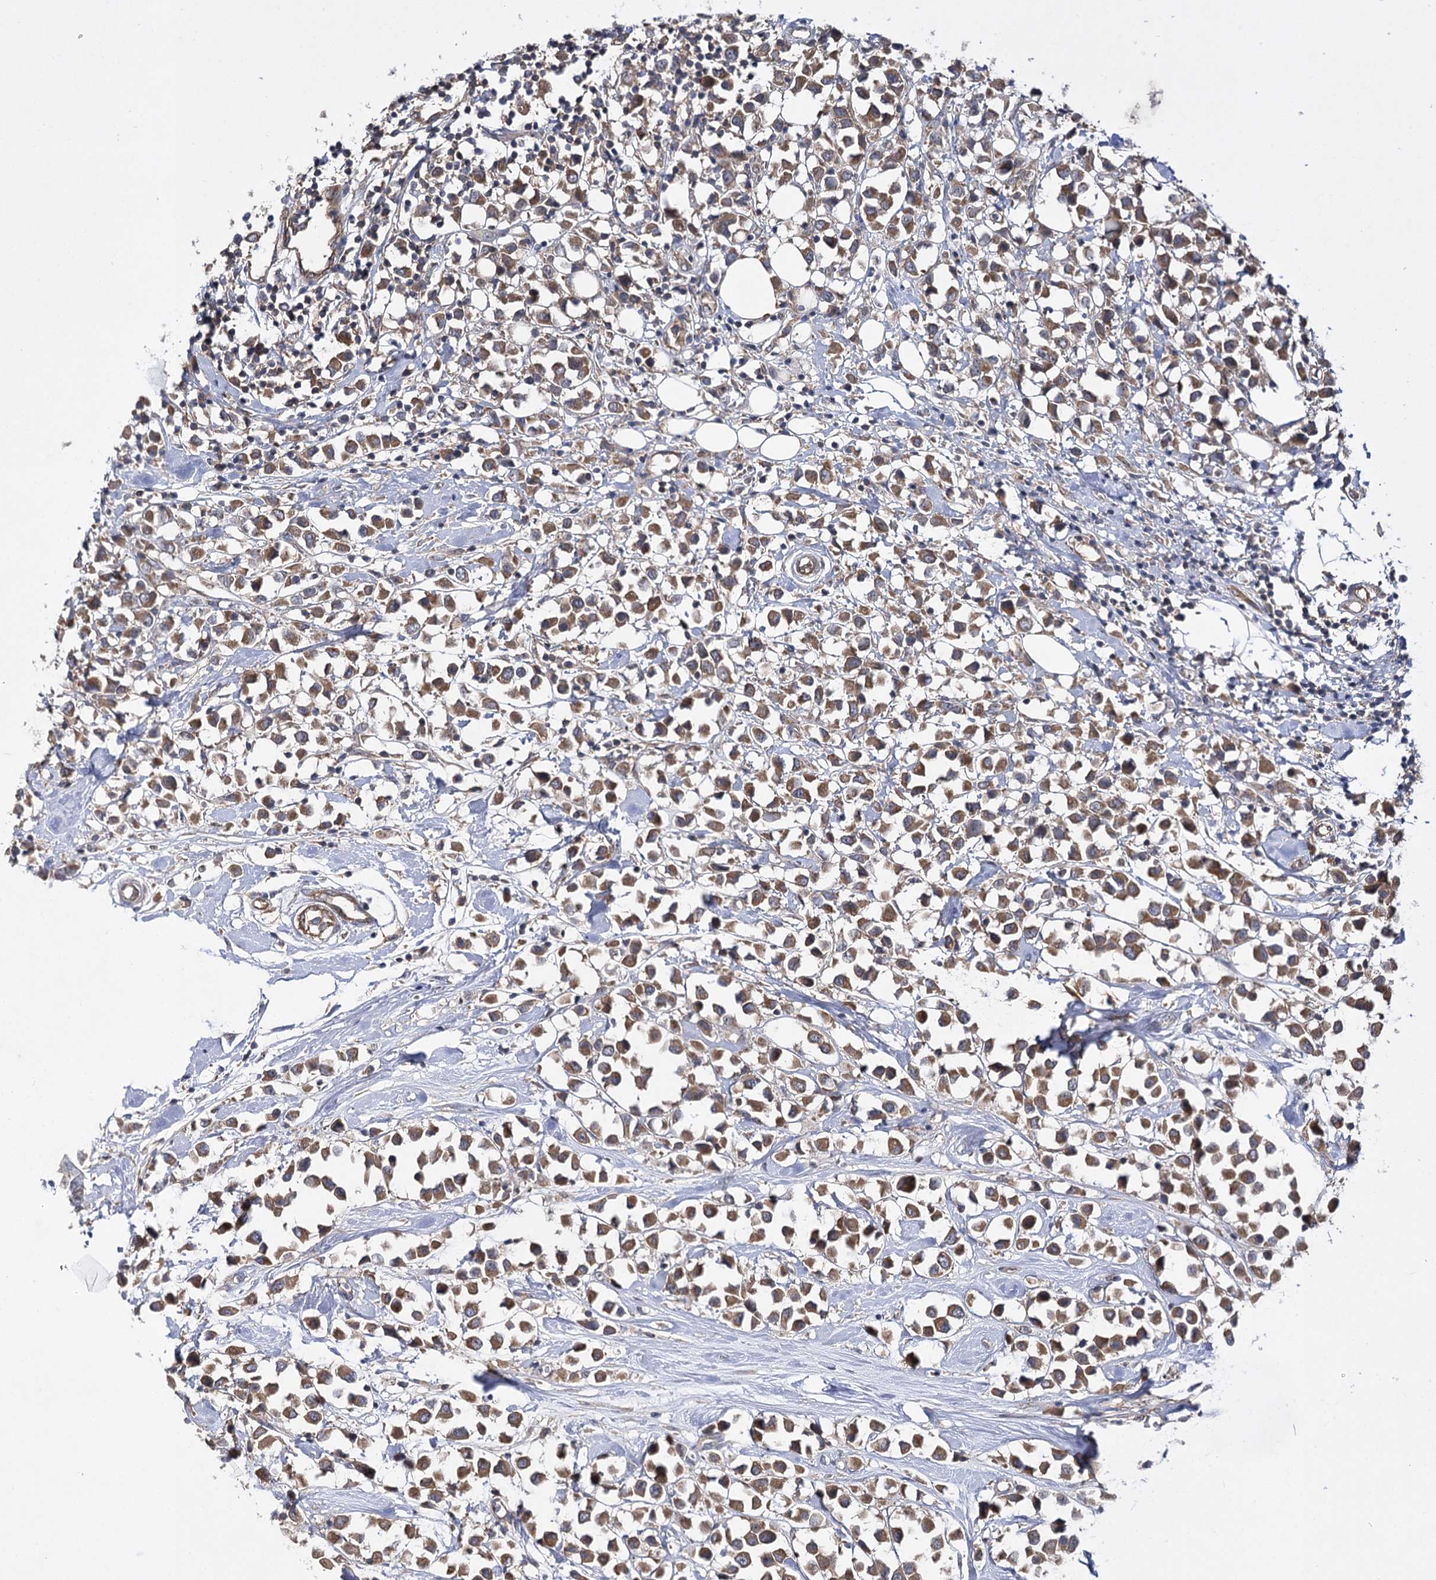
{"staining": {"intensity": "moderate", "quantity": ">75%", "location": "cytoplasmic/membranous"}, "tissue": "breast cancer", "cell_type": "Tumor cells", "image_type": "cancer", "snomed": [{"axis": "morphology", "description": "Duct carcinoma"}, {"axis": "topography", "description": "Breast"}], "caption": "The micrograph displays immunohistochemical staining of breast cancer (infiltrating ductal carcinoma). There is moderate cytoplasmic/membranous staining is present in about >75% of tumor cells.", "gene": "BCR", "patient": {"sex": "female", "age": 61}}